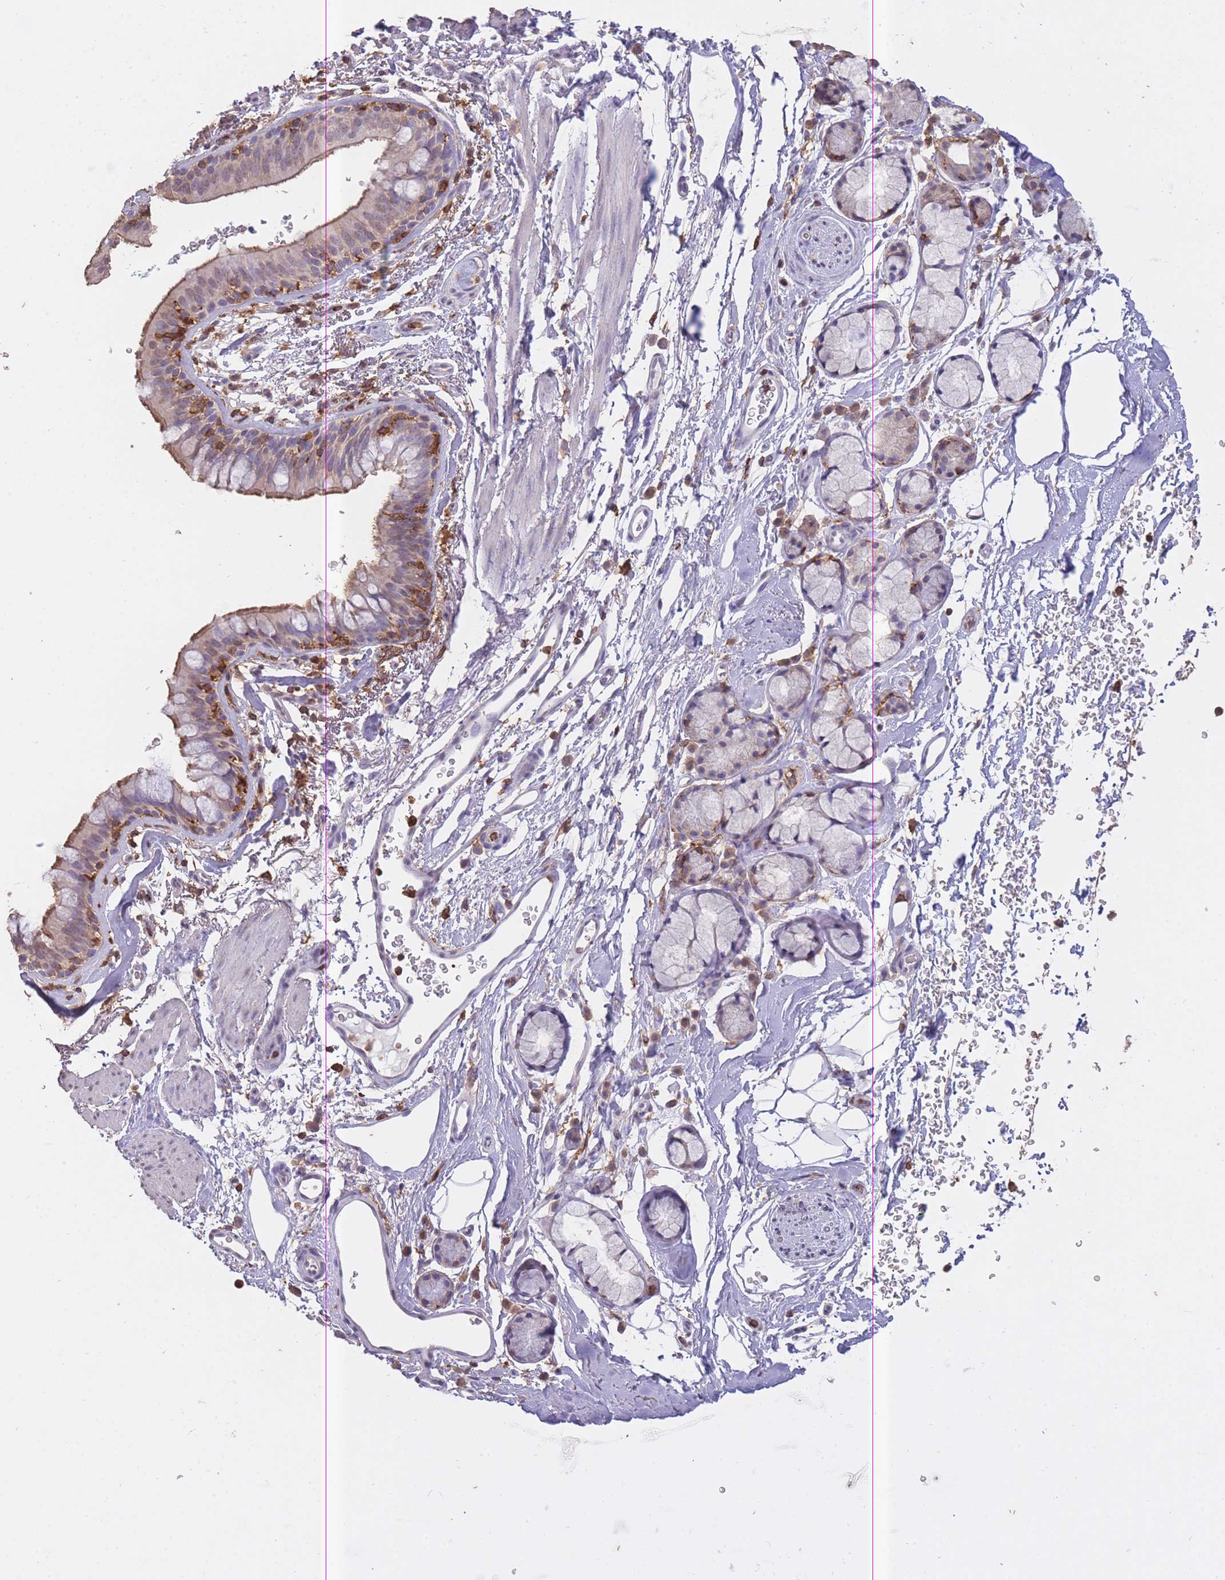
{"staining": {"intensity": "negative", "quantity": "none", "location": "none"}, "tissue": "adipose tissue", "cell_type": "Adipocytes", "image_type": "normal", "snomed": [{"axis": "morphology", "description": "Normal tissue, NOS"}, {"axis": "topography", "description": "Cartilage tissue"}, {"axis": "topography", "description": "Bronchus"}], "caption": "The photomicrograph demonstrates no staining of adipocytes in normal adipose tissue. (DAB (3,3'-diaminobenzidine) immunohistochemistry, high magnification).", "gene": "GMIP", "patient": {"sex": "female", "age": 72}}